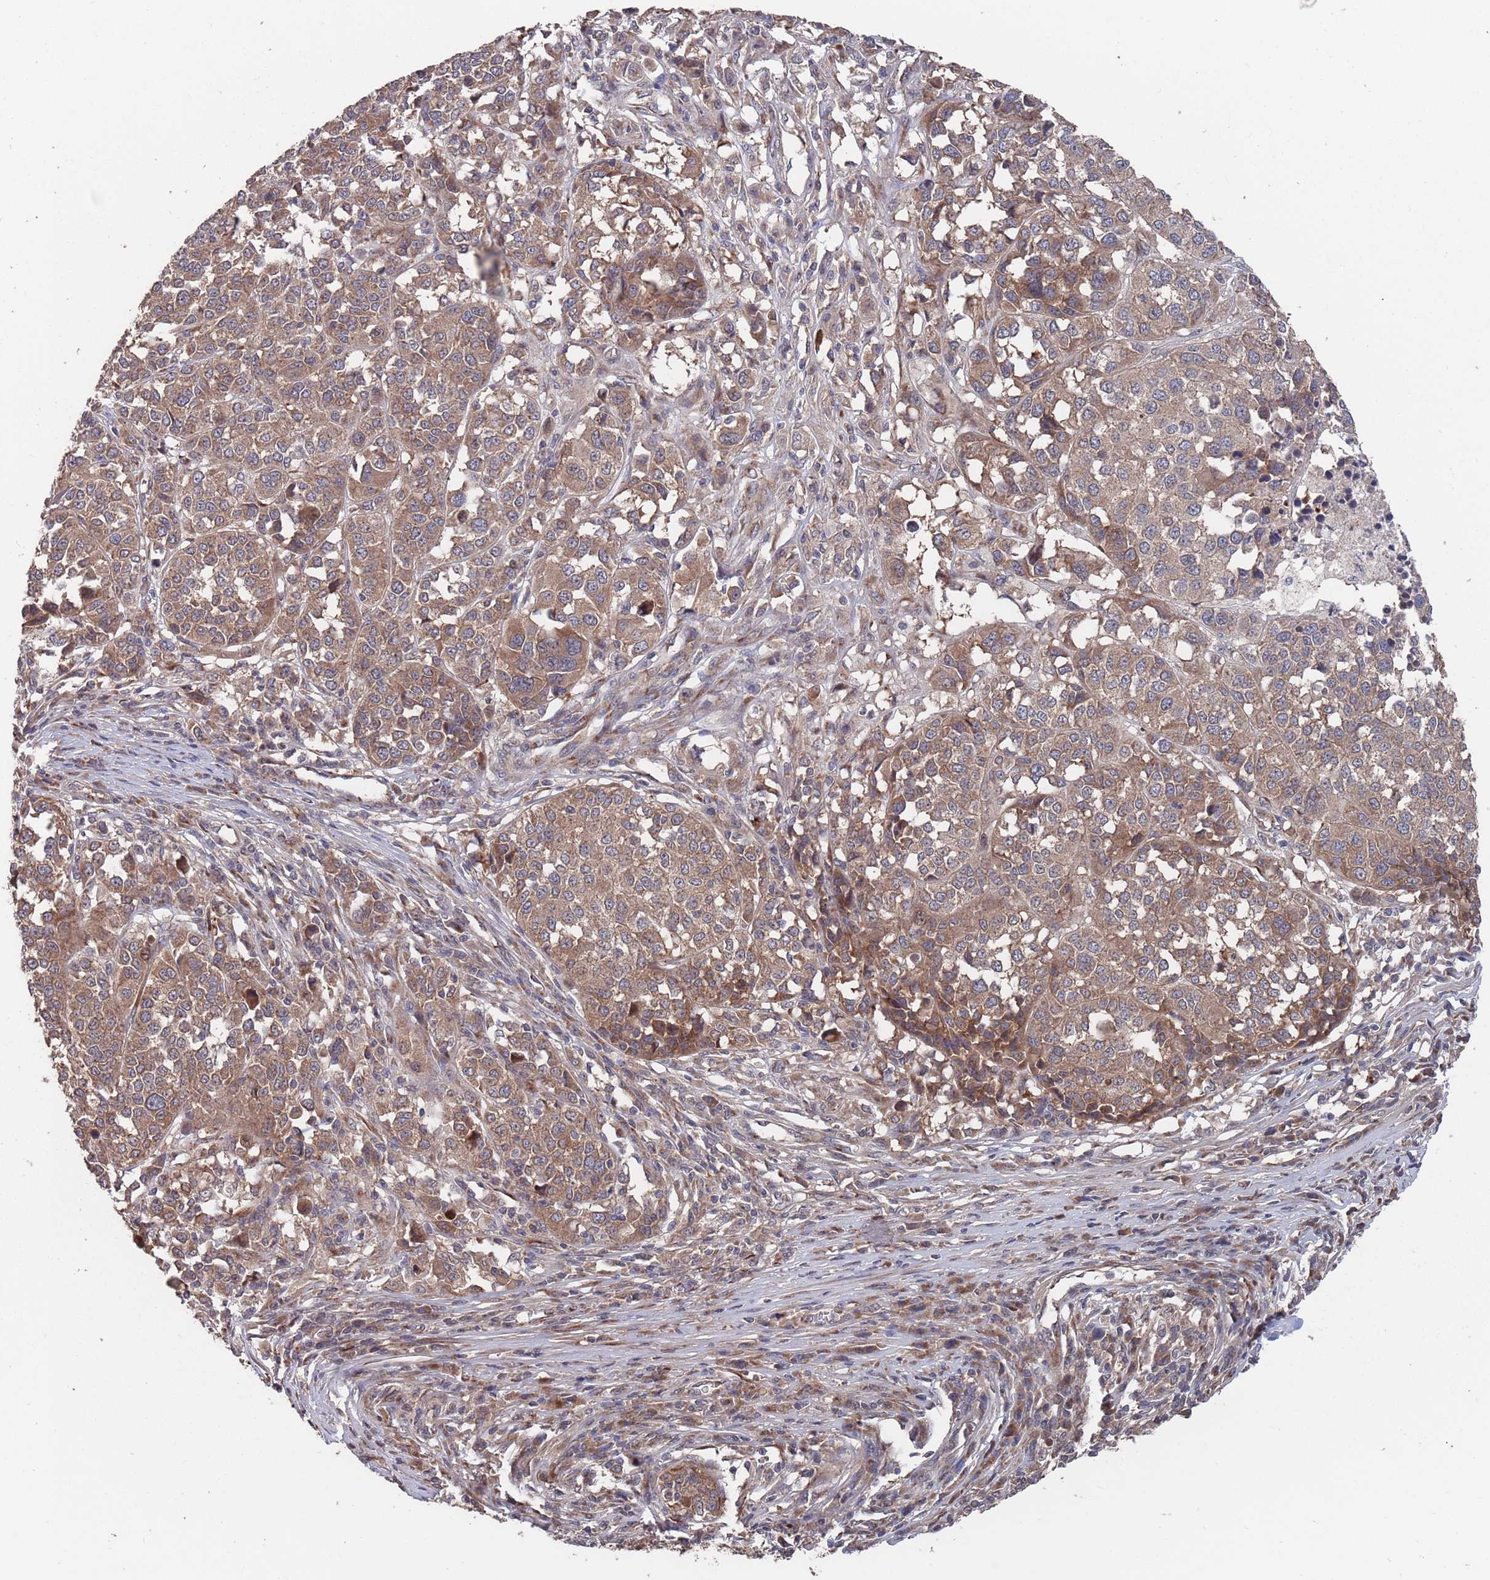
{"staining": {"intensity": "moderate", "quantity": ">75%", "location": "cytoplasmic/membranous"}, "tissue": "melanoma", "cell_type": "Tumor cells", "image_type": "cancer", "snomed": [{"axis": "morphology", "description": "Malignant melanoma, Metastatic site"}, {"axis": "topography", "description": "Lymph node"}], "caption": "Immunohistochemical staining of melanoma shows medium levels of moderate cytoplasmic/membranous protein staining in approximately >75% of tumor cells. The staining was performed using DAB (3,3'-diaminobenzidine), with brown indicating positive protein expression. Nuclei are stained blue with hematoxylin.", "gene": "UNC45A", "patient": {"sex": "male", "age": 44}}